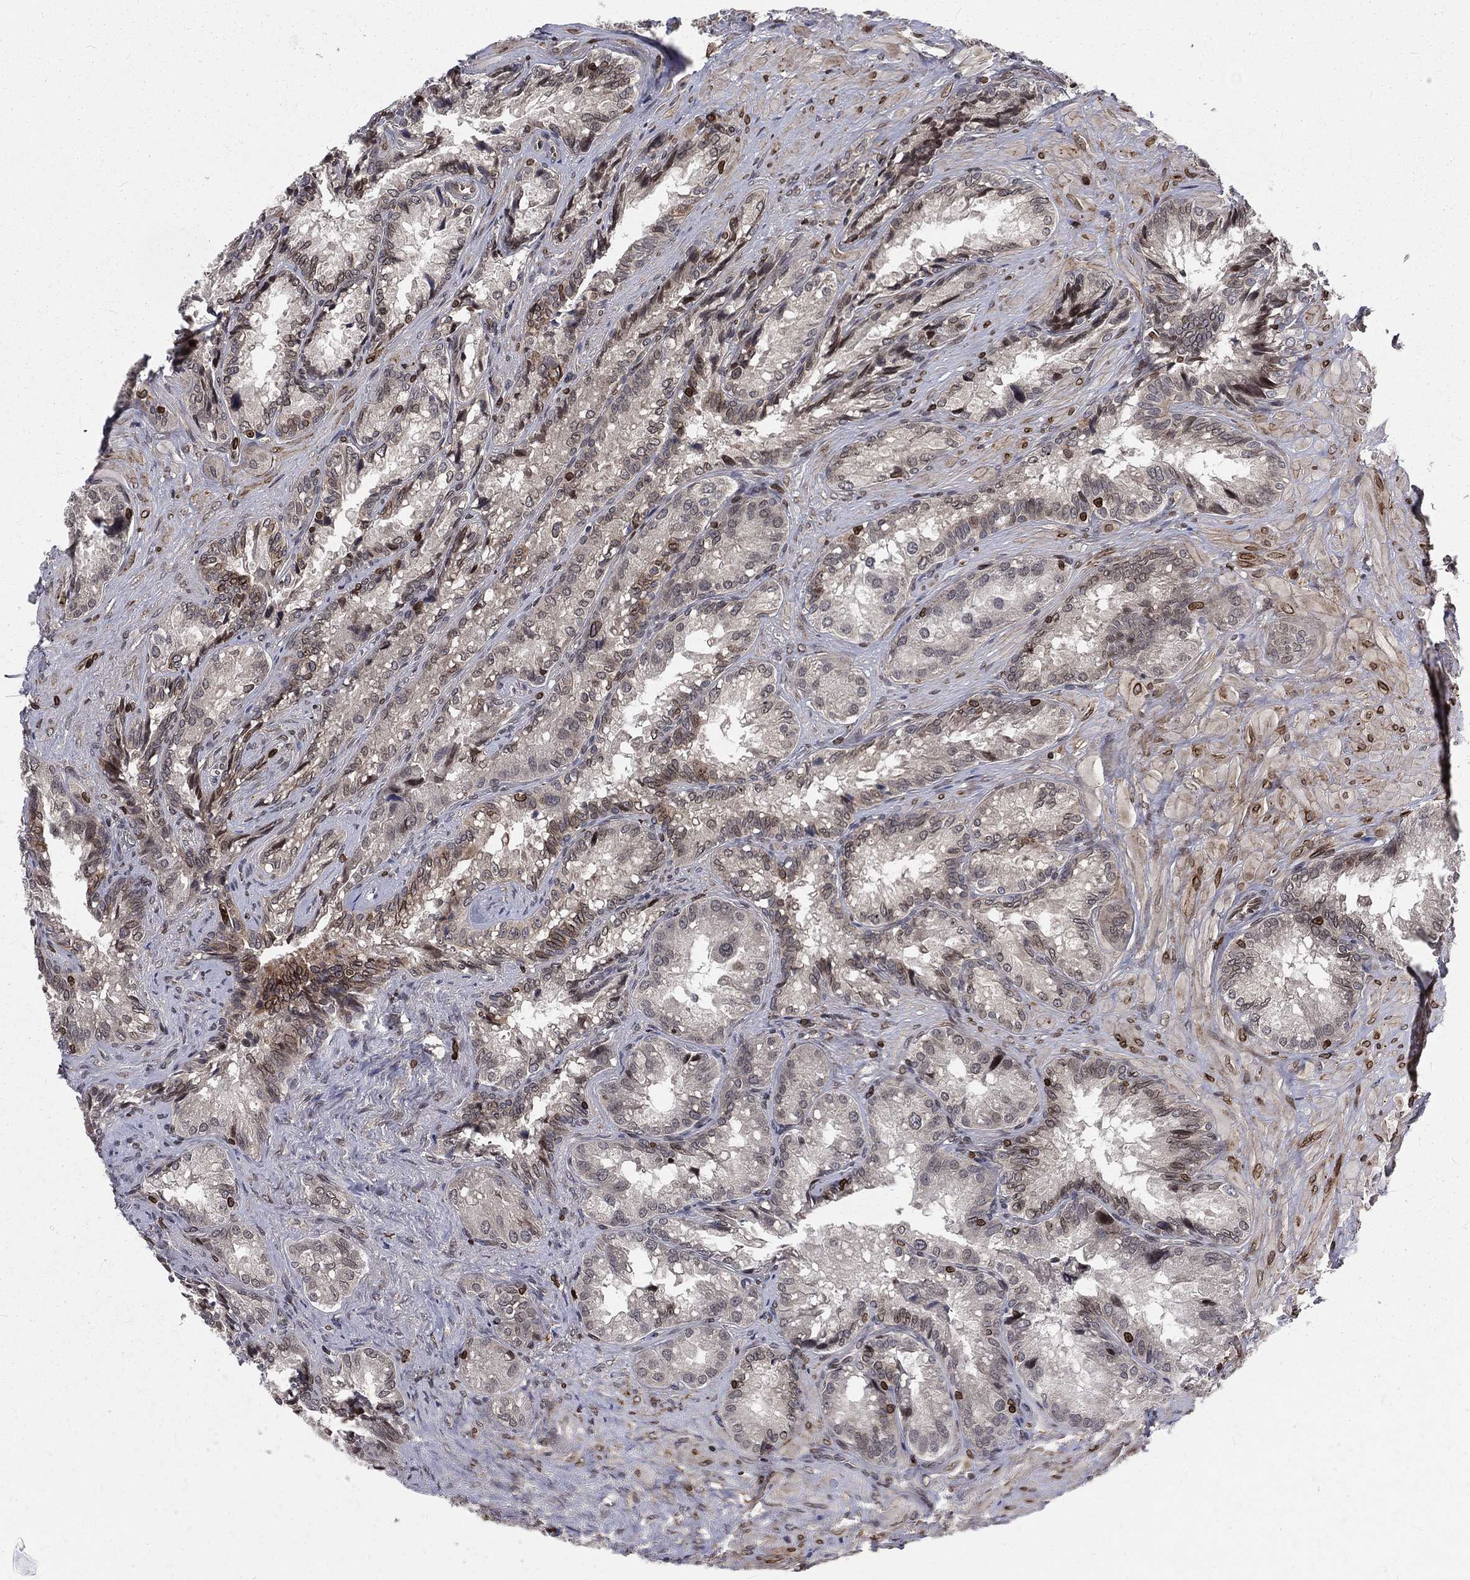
{"staining": {"intensity": "moderate", "quantity": "<25%", "location": "cytoplasmic/membranous,nuclear"}, "tissue": "seminal vesicle", "cell_type": "Glandular cells", "image_type": "normal", "snomed": [{"axis": "morphology", "description": "Normal tissue, NOS"}, {"axis": "topography", "description": "Seminal veicle"}], "caption": "A low amount of moderate cytoplasmic/membranous,nuclear expression is appreciated in approximately <25% of glandular cells in normal seminal vesicle.", "gene": "LBR", "patient": {"sex": "male", "age": 68}}